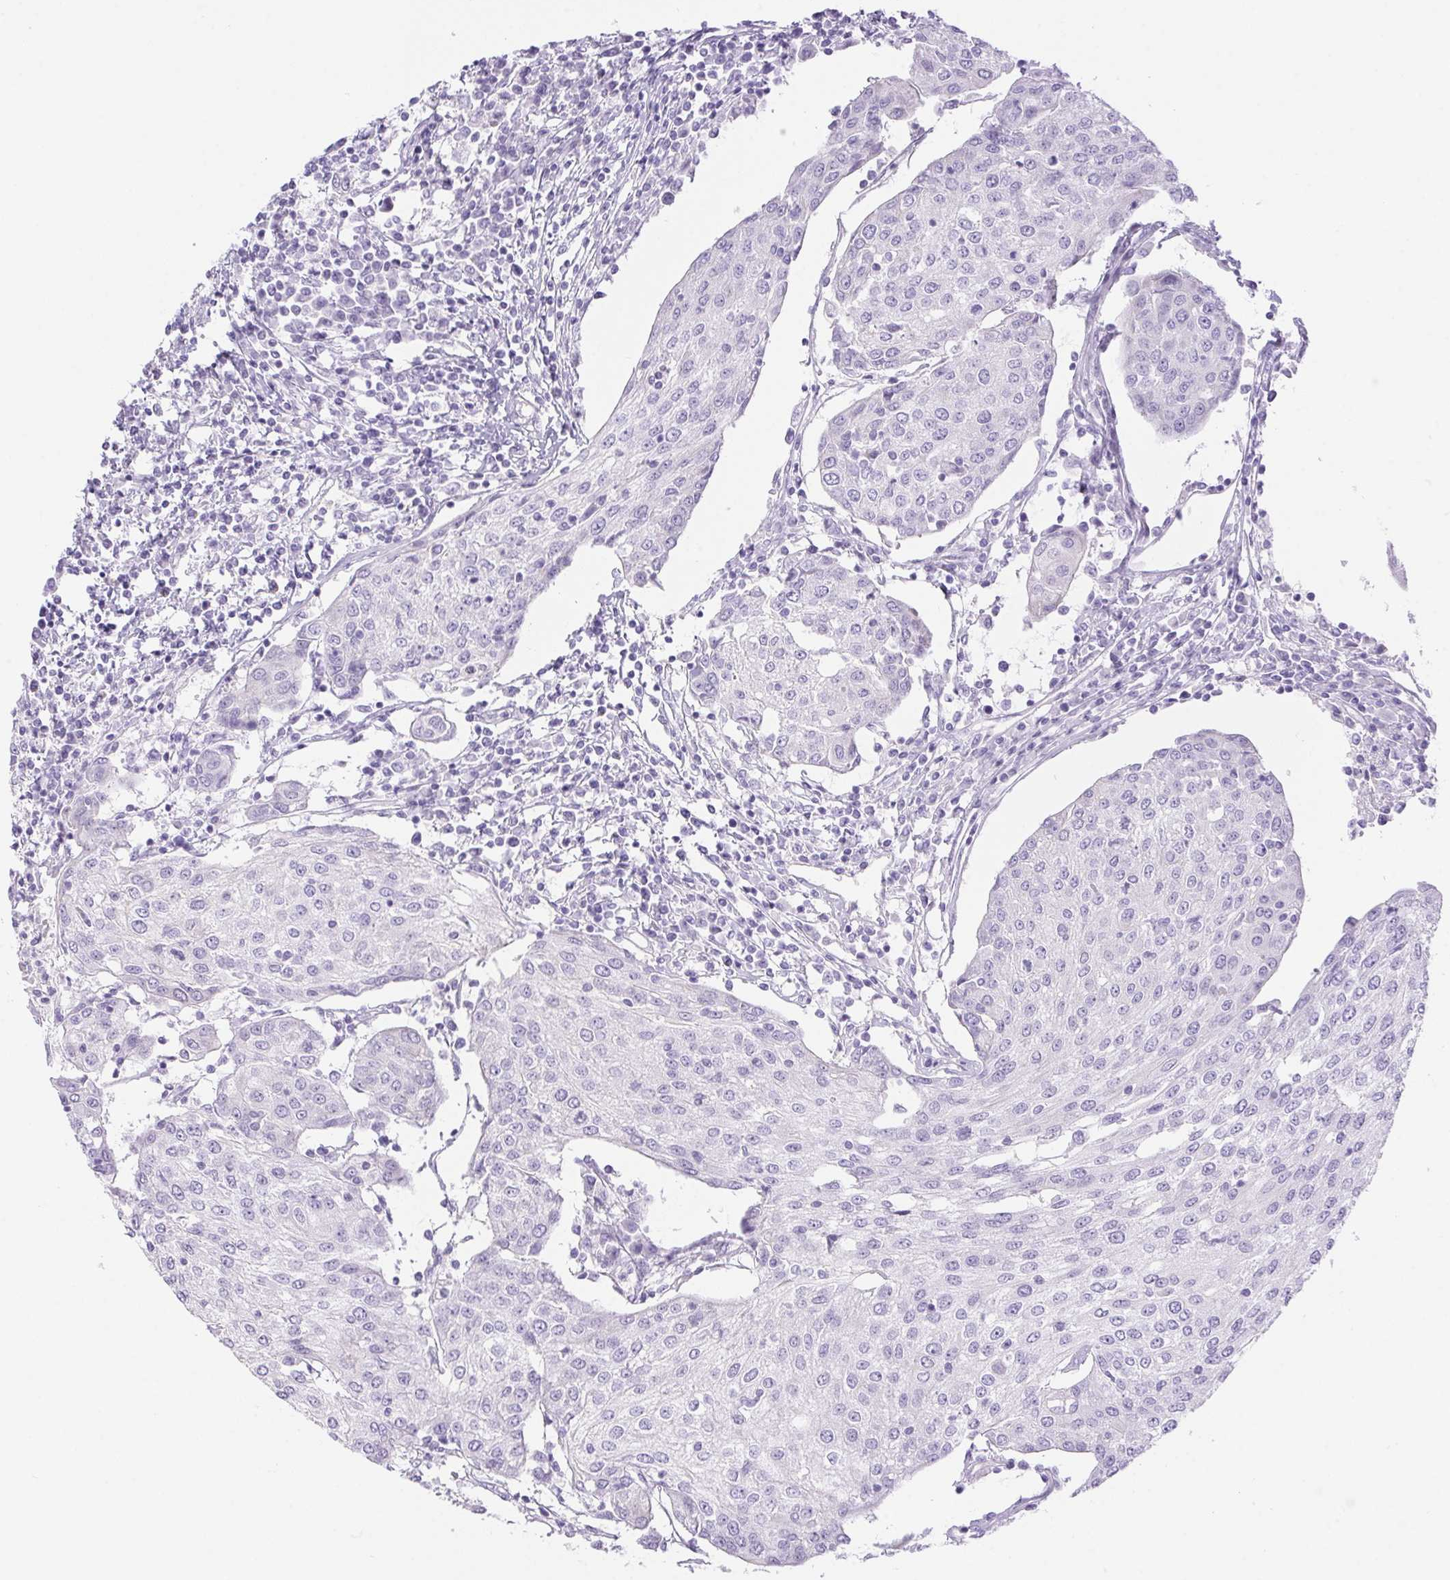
{"staining": {"intensity": "negative", "quantity": "none", "location": "none"}, "tissue": "urothelial cancer", "cell_type": "Tumor cells", "image_type": "cancer", "snomed": [{"axis": "morphology", "description": "Urothelial carcinoma, High grade"}, {"axis": "topography", "description": "Urinary bladder"}], "caption": "This is an immunohistochemistry (IHC) image of urothelial cancer. There is no expression in tumor cells.", "gene": "ERP27", "patient": {"sex": "female", "age": 85}}